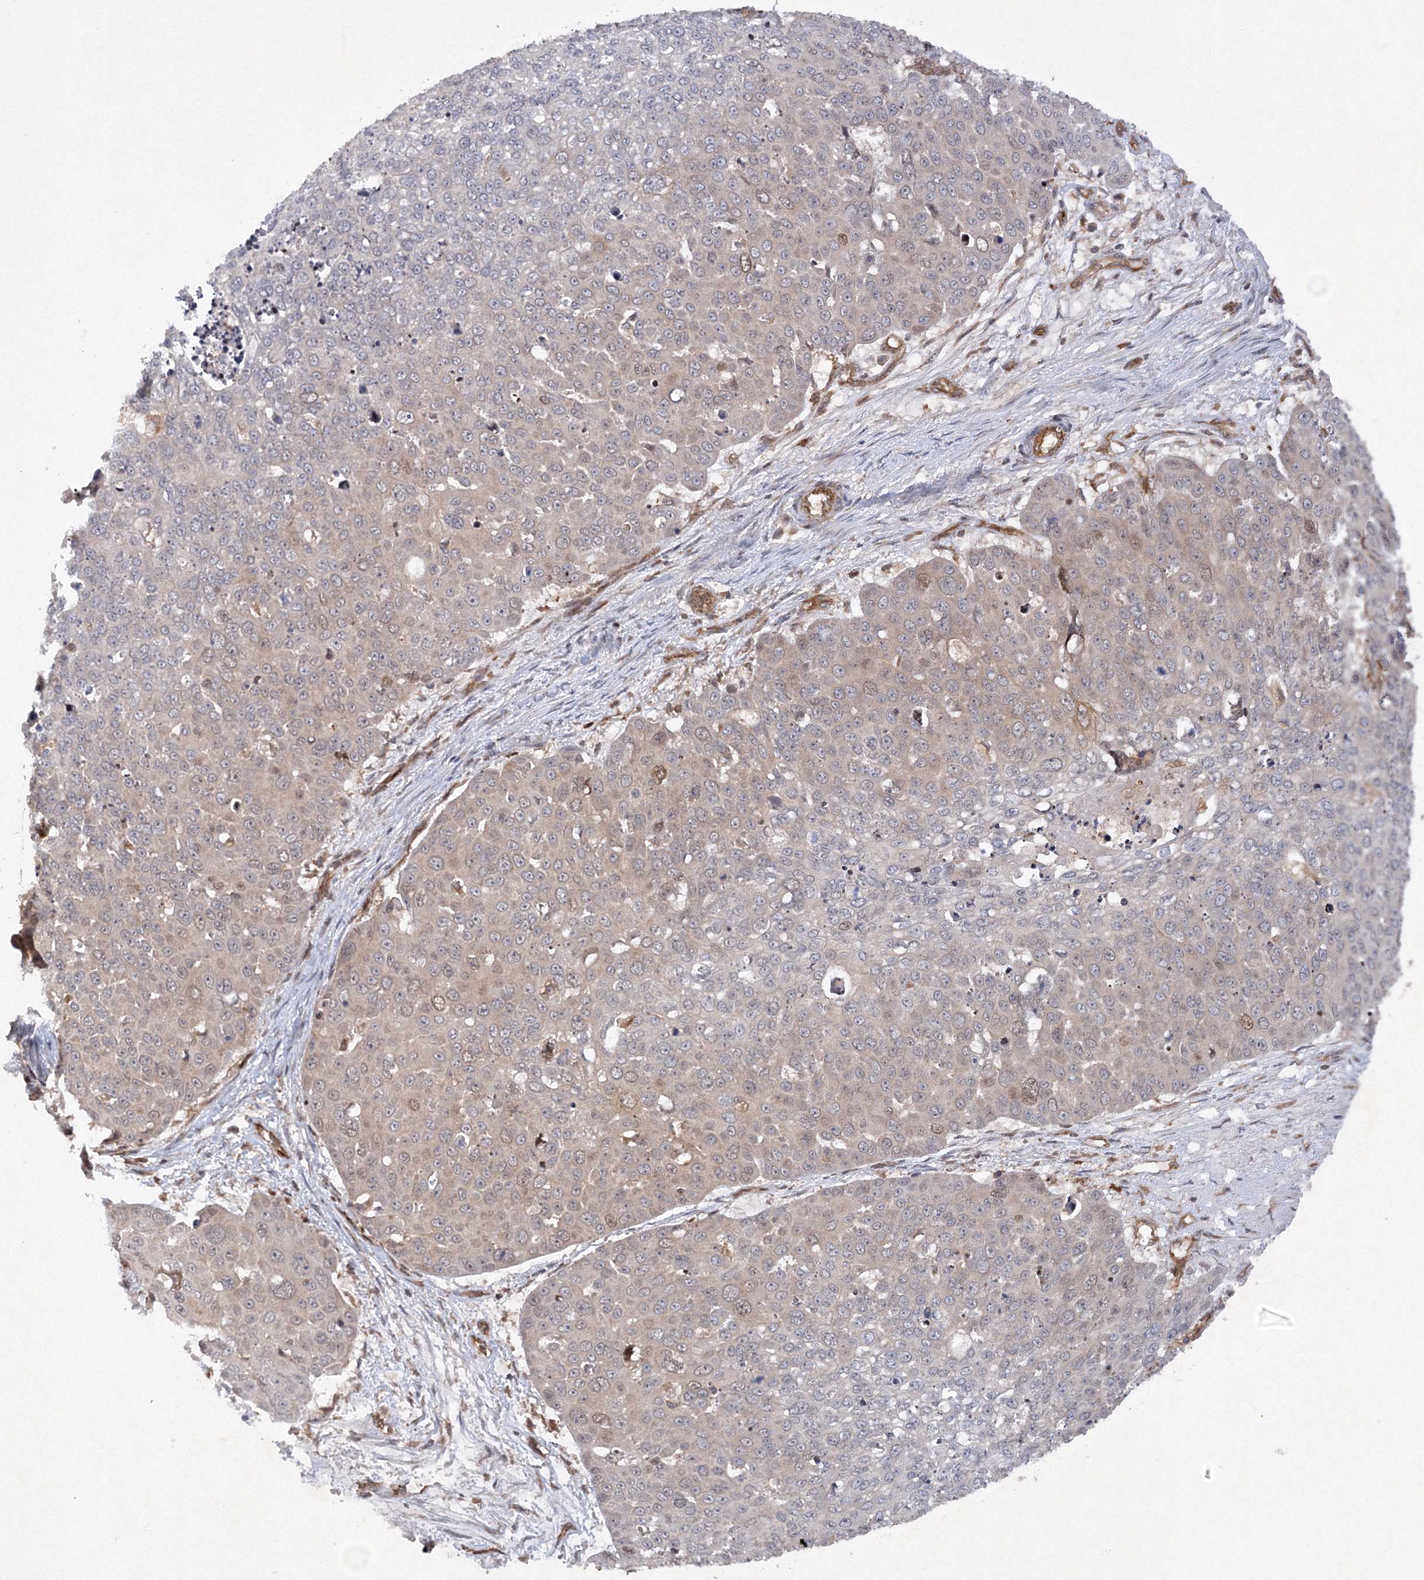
{"staining": {"intensity": "weak", "quantity": "<25%", "location": "cytoplasmic/membranous"}, "tissue": "skin cancer", "cell_type": "Tumor cells", "image_type": "cancer", "snomed": [{"axis": "morphology", "description": "Squamous cell carcinoma, NOS"}, {"axis": "topography", "description": "Skin"}], "caption": "Immunohistochemistry (IHC) image of neoplastic tissue: skin squamous cell carcinoma stained with DAB shows no significant protein positivity in tumor cells.", "gene": "DCTD", "patient": {"sex": "male", "age": 71}}